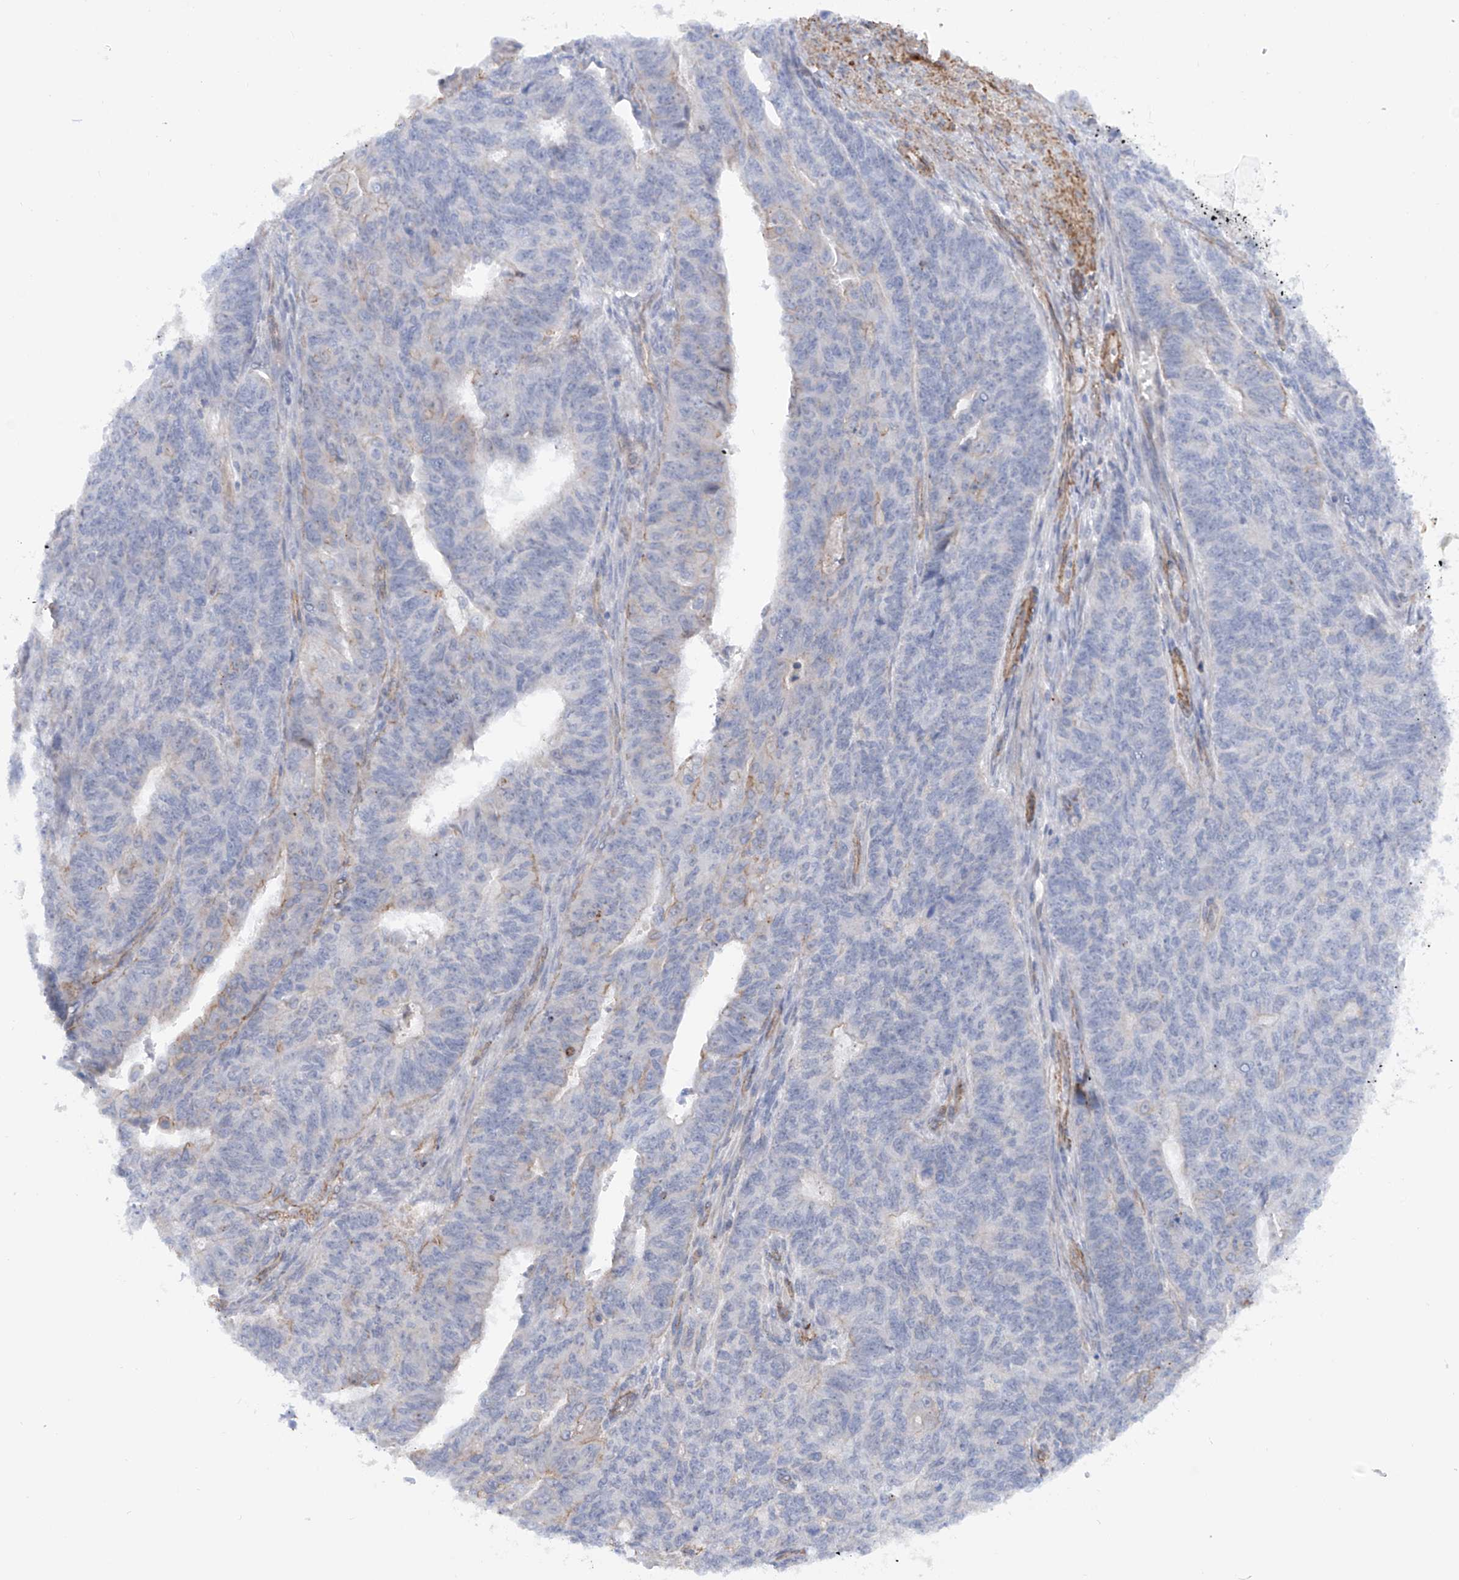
{"staining": {"intensity": "negative", "quantity": "none", "location": "none"}, "tissue": "endometrial cancer", "cell_type": "Tumor cells", "image_type": "cancer", "snomed": [{"axis": "morphology", "description": "Adenocarcinoma, NOS"}, {"axis": "topography", "description": "Endometrium"}], "caption": "Immunohistochemistry histopathology image of human endometrial adenocarcinoma stained for a protein (brown), which reveals no staining in tumor cells.", "gene": "ZNF490", "patient": {"sex": "female", "age": 32}}